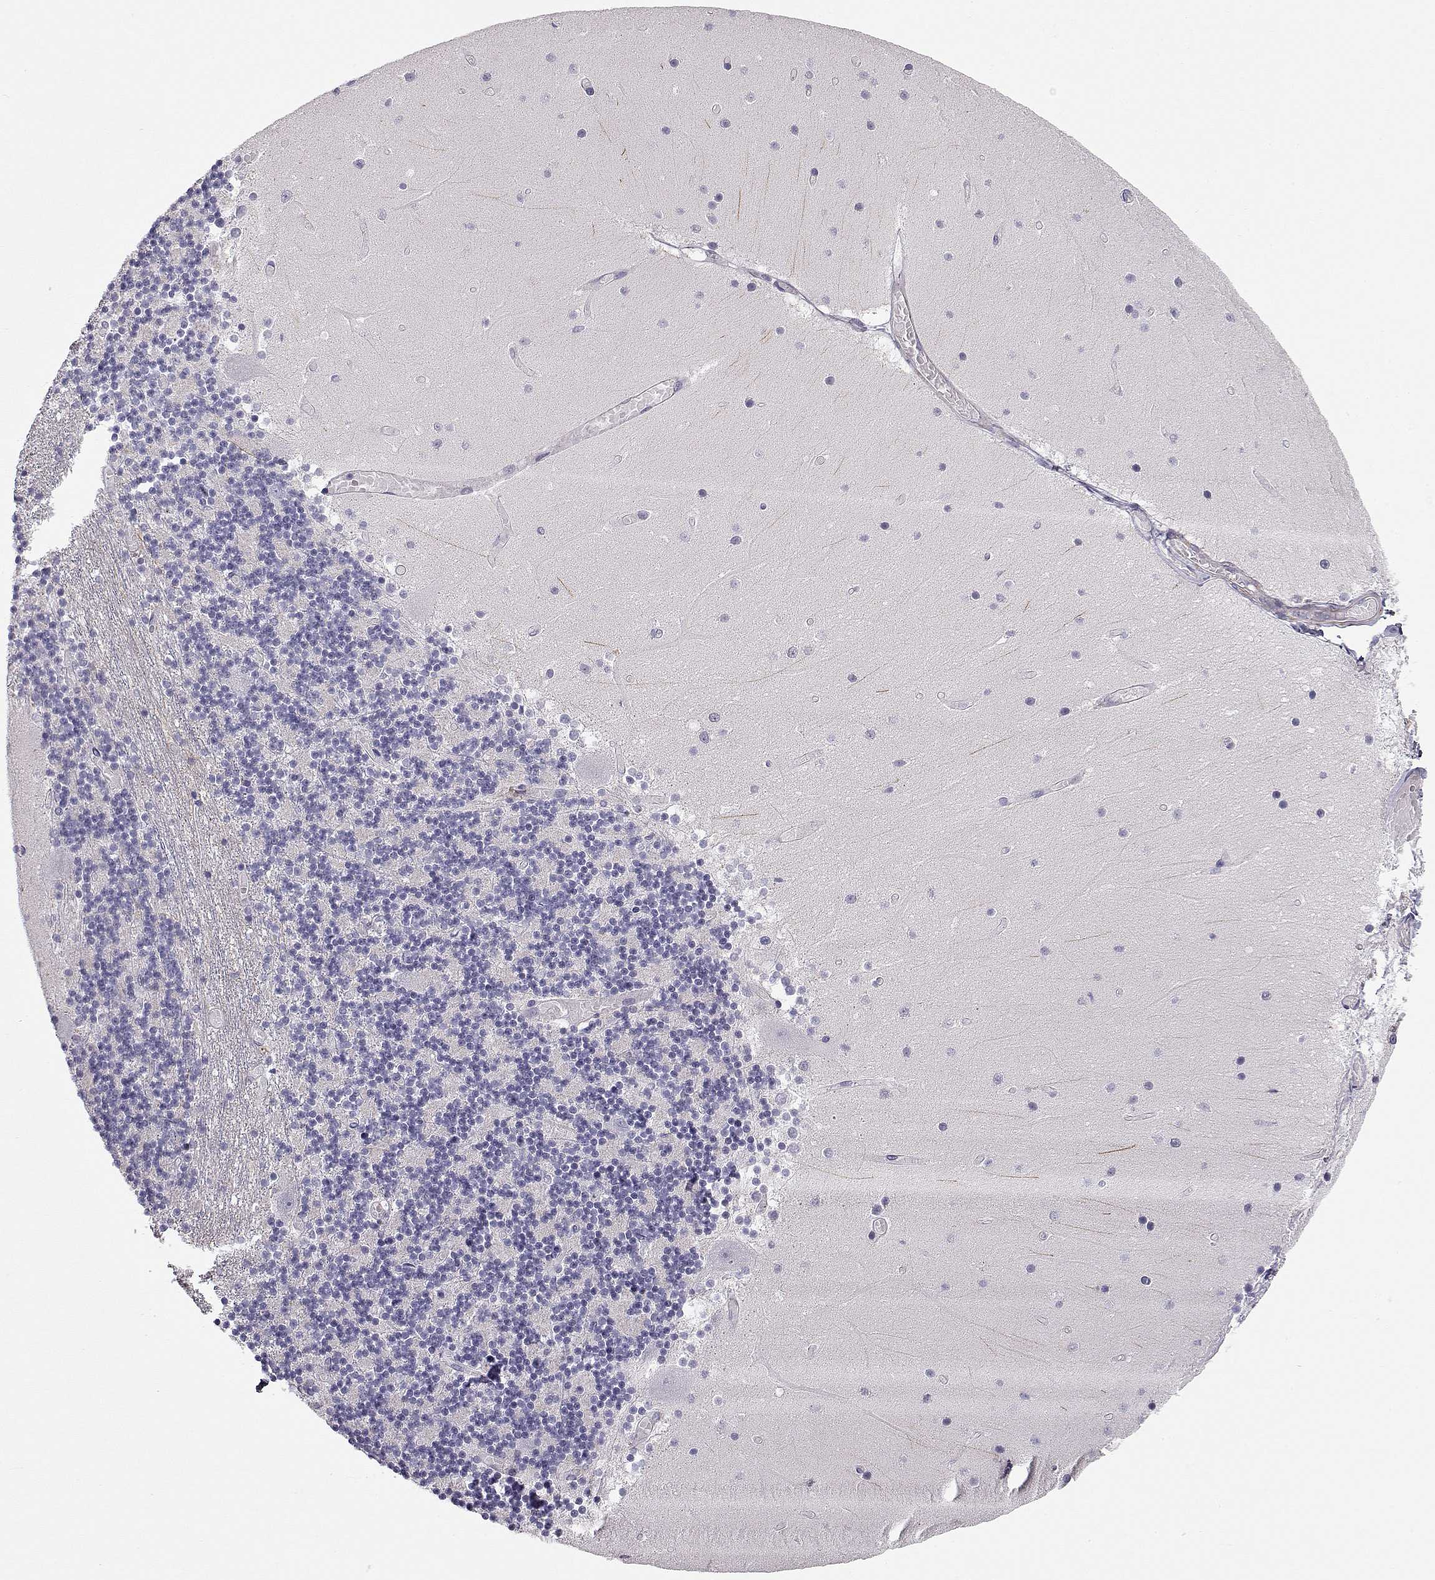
{"staining": {"intensity": "negative", "quantity": "none", "location": "none"}, "tissue": "cerebellum", "cell_type": "Cells in granular layer", "image_type": "normal", "snomed": [{"axis": "morphology", "description": "Normal tissue, NOS"}, {"axis": "topography", "description": "Cerebellum"}], "caption": "The photomicrograph exhibits no significant expression in cells in granular layer of cerebellum. The staining is performed using DAB brown chromogen with nuclei counter-stained in using hematoxylin.", "gene": "SLITRK3", "patient": {"sex": "female", "age": 28}}